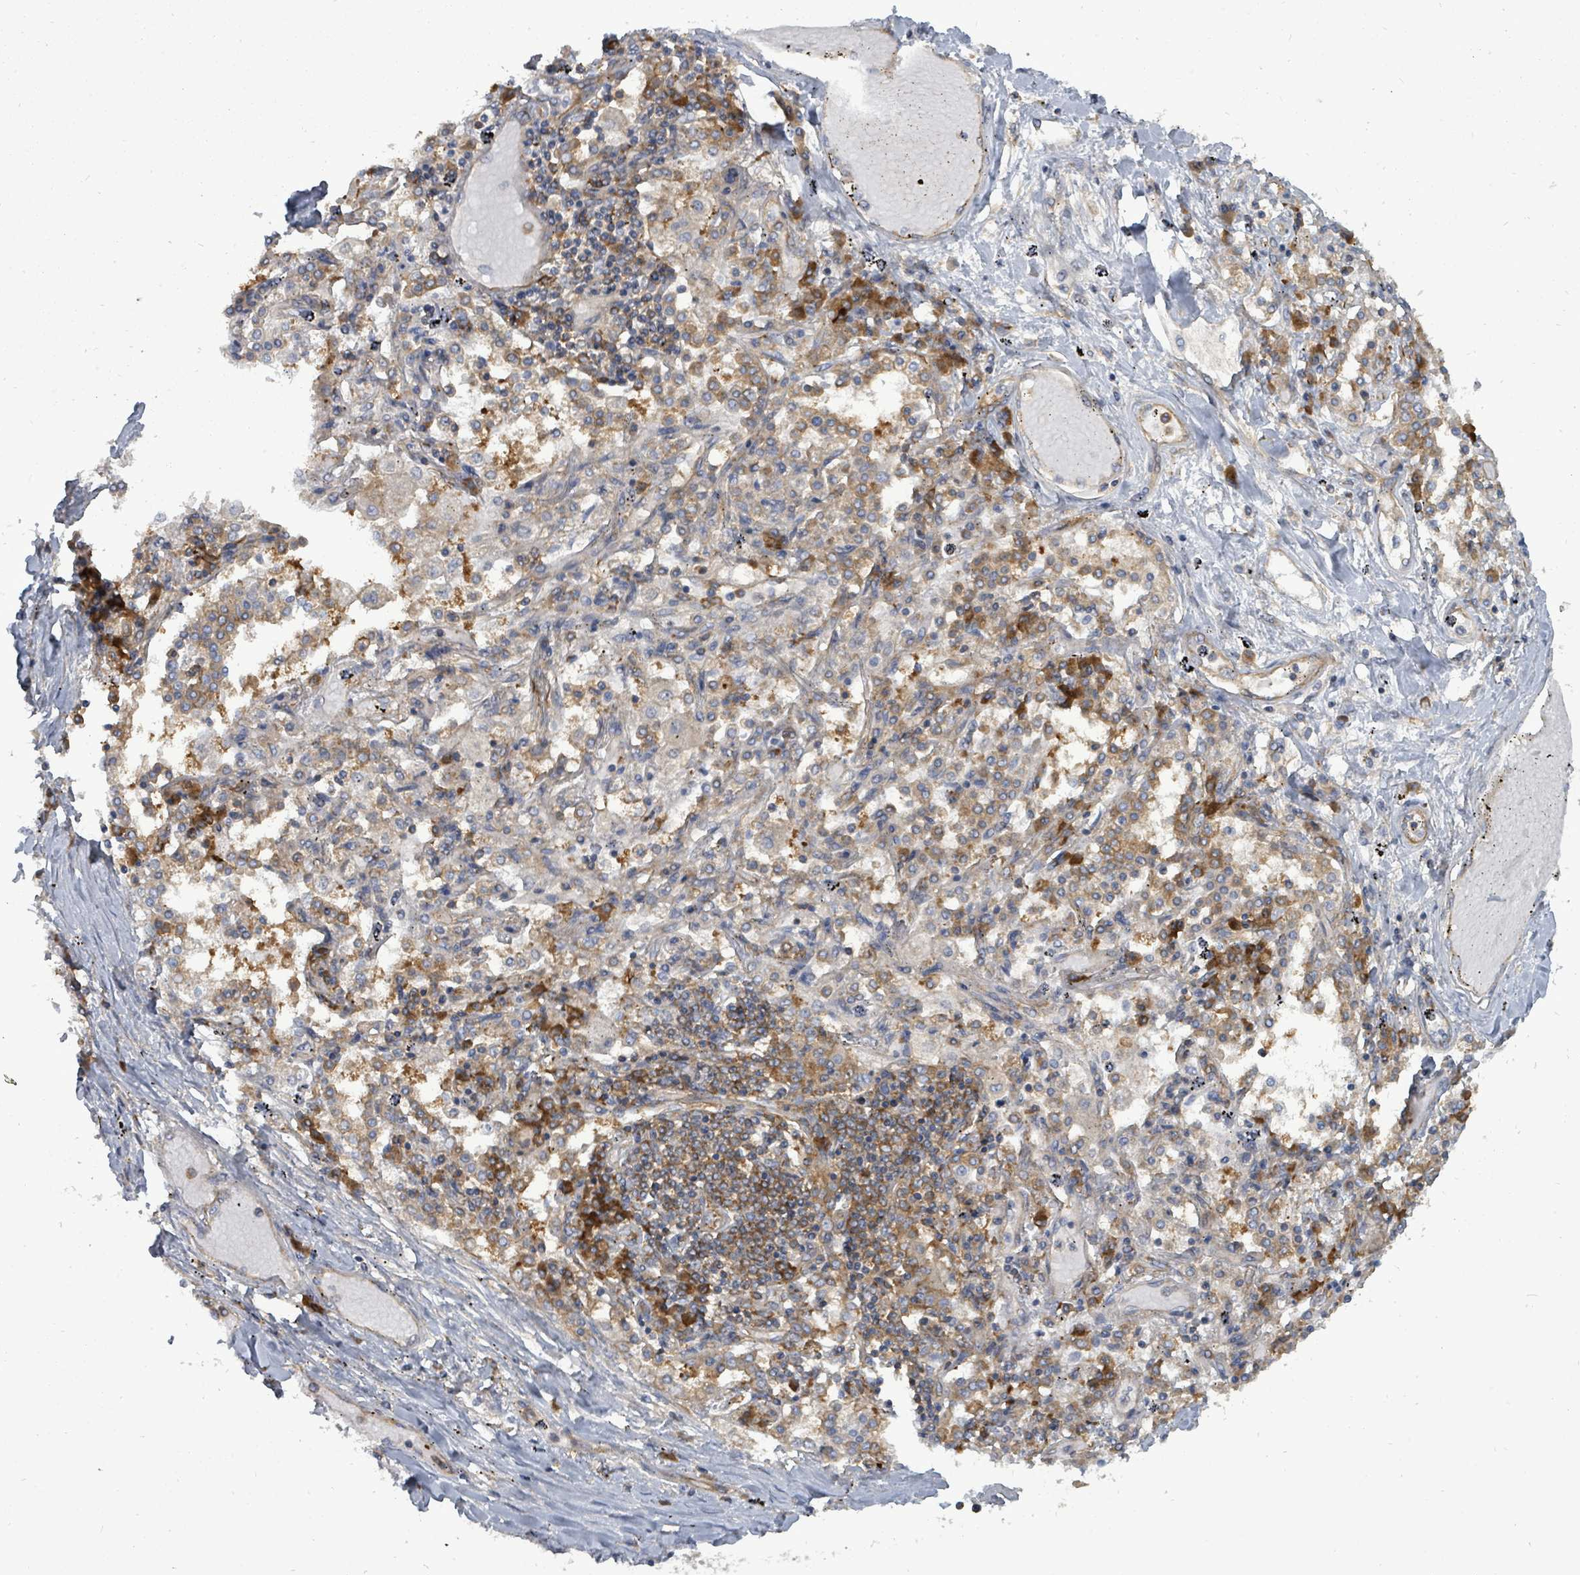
{"staining": {"intensity": "moderate", "quantity": "<25%", "location": "cytoplasmic/membranous"}, "tissue": "lung cancer", "cell_type": "Tumor cells", "image_type": "cancer", "snomed": [{"axis": "morphology", "description": "Squamous cell carcinoma, NOS"}, {"axis": "topography", "description": "Lung"}], "caption": "This micrograph displays immunohistochemistry staining of squamous cell carcinoma (lung), with low moderate cytoplasmic/membranous staining in approximately <25% of tumor cells.", "gene": "EIF3C", "patient": {"sex": "male", "age": 65}}